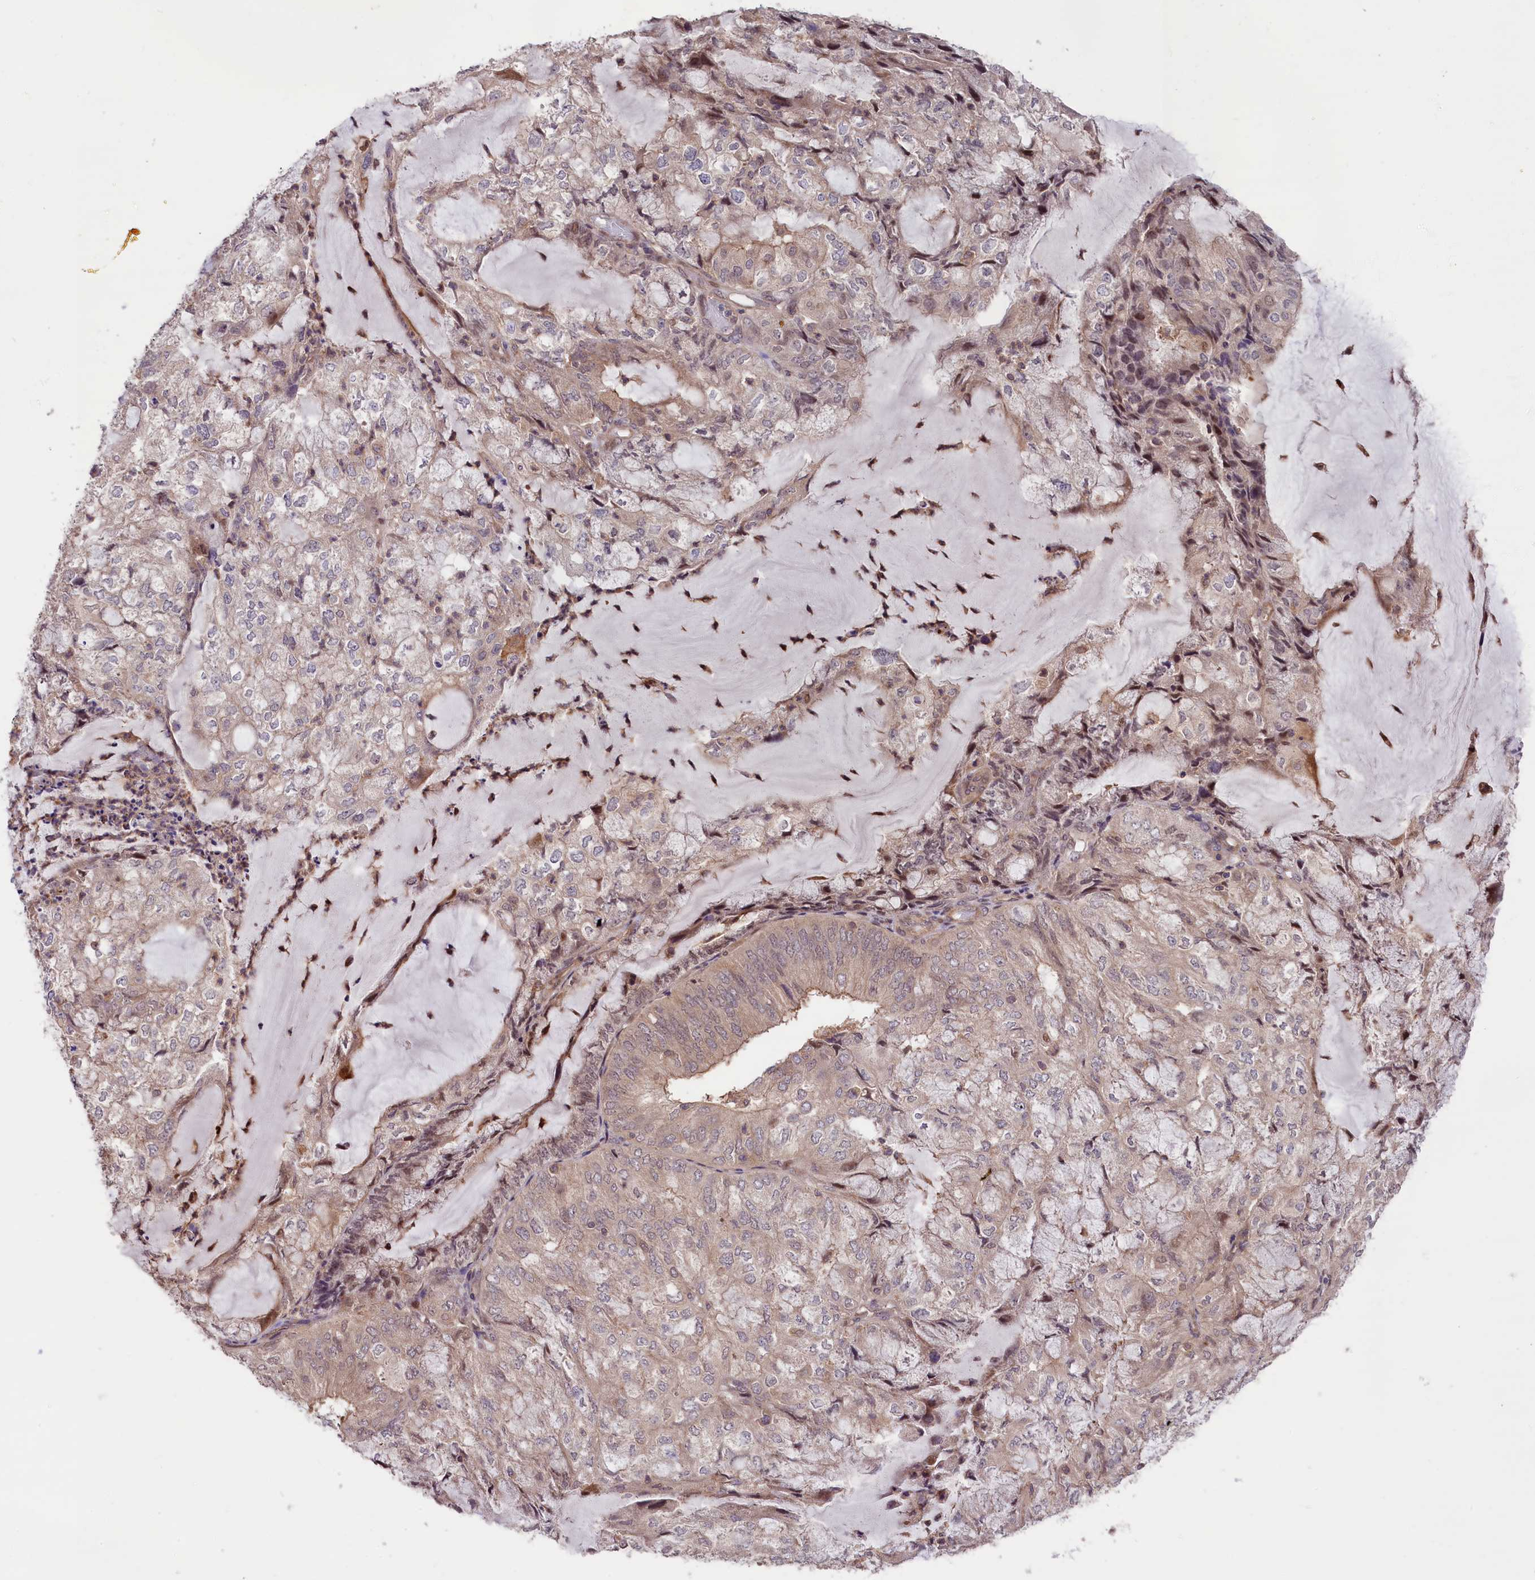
{"staining": {"intensity": "weak", "quantity": "<25%", "location": "cytoplasmic/membranous"}, "tissue": "endometrial cancer", "cell_type": "Tumor cells", "image_type": "cancer", "snomed": [{"axis": "morphology", "description": "Adenocarcinoma, NOS"}, {"axis": "topography", "description": "Endometrium"}], "caption": "There is no significant staining in tumor cells of endometrial cancer.", "gene": "RIC8A", "patient": {"sex": "female", "age": 81}}